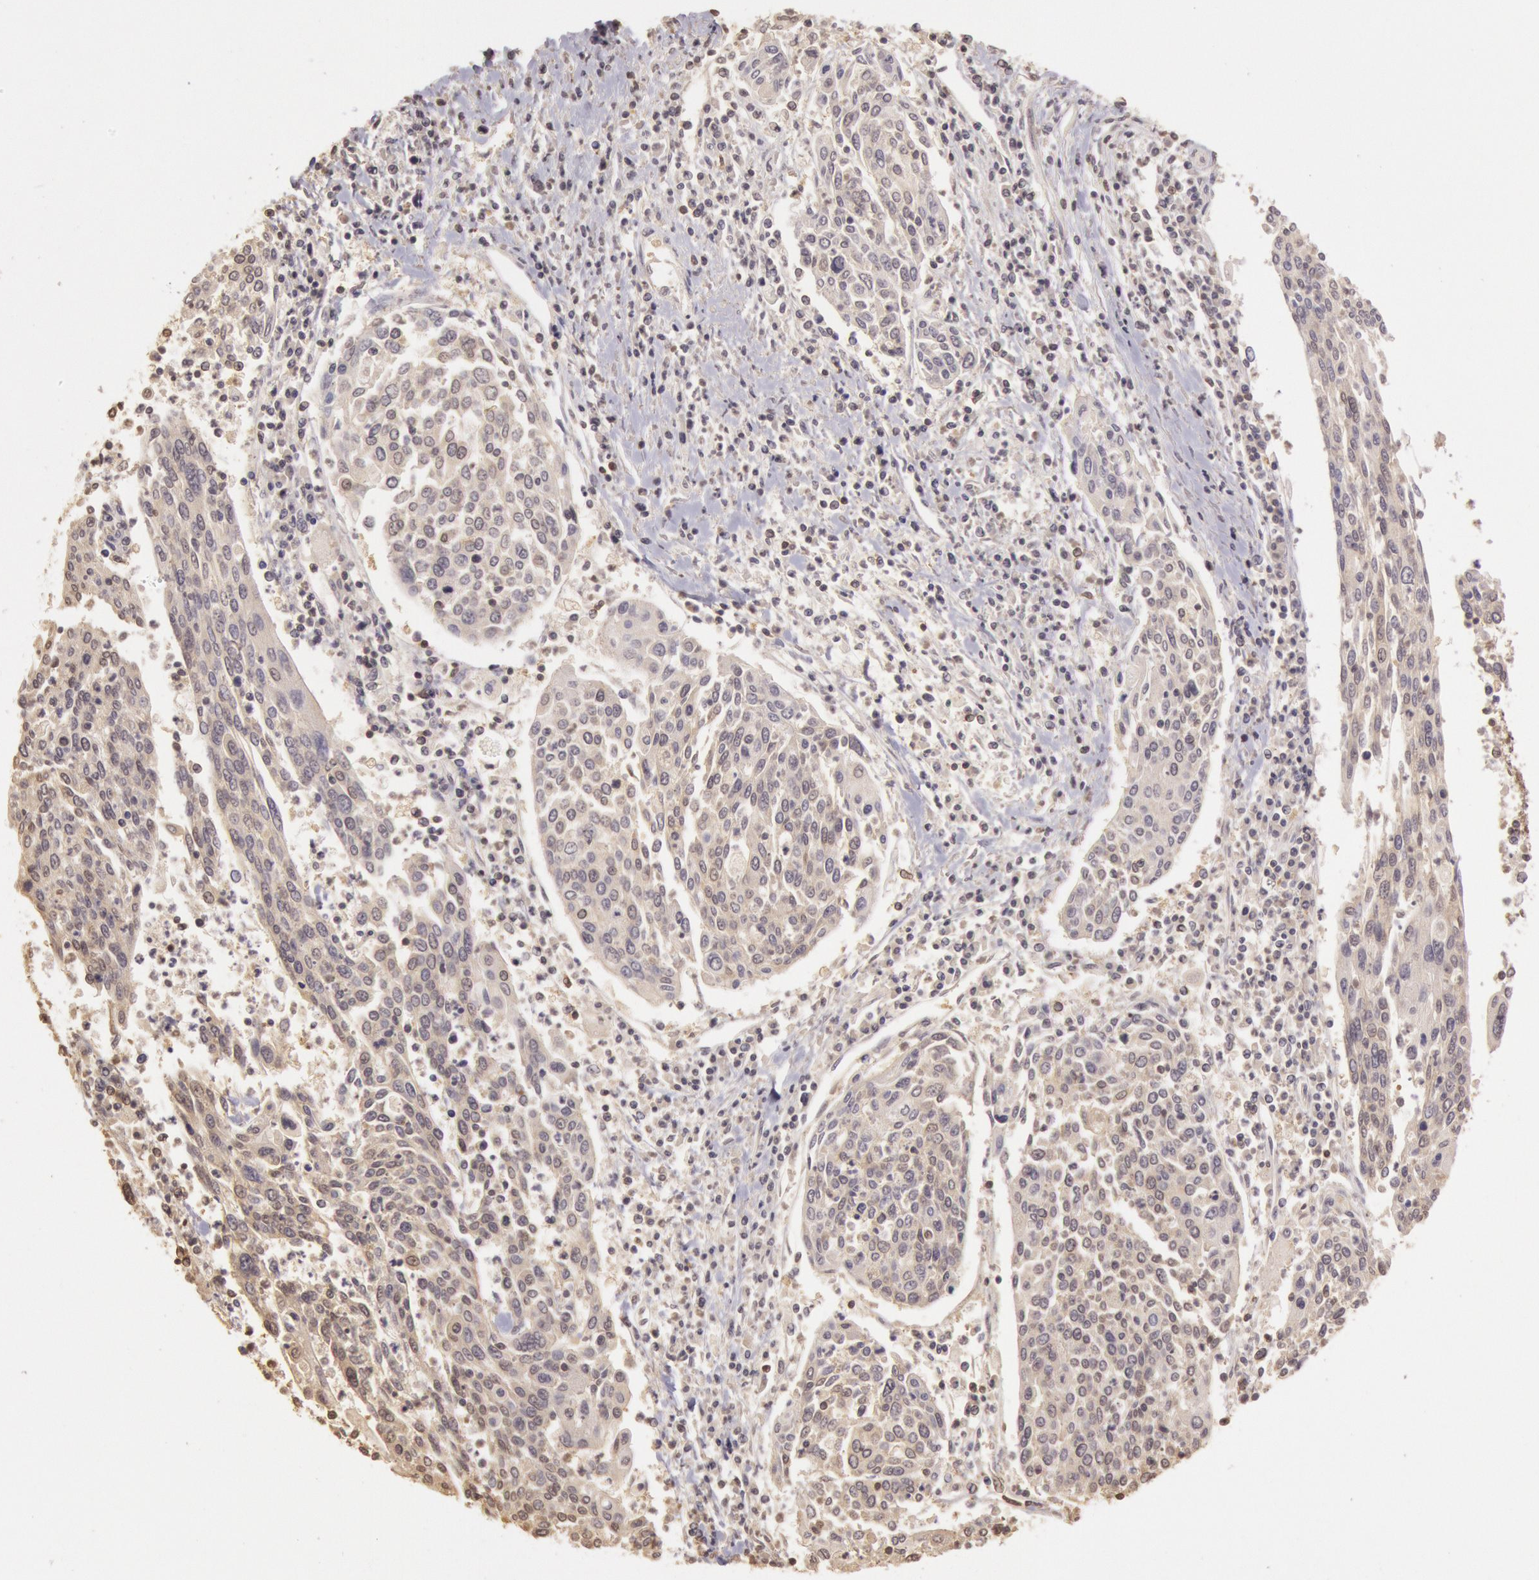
{"staining": {"intensity": "negative", "quantity": "none", "location": "none"}, "tissue": "cervical cancer", "cell_type": "Tumor cells", "image_type": "cancer", "snomed": [{"axis": "morphology", "description": "Squamous cell carcinoma, NOS"}, {"axis": "topography", "description": "Cervix"}], "caption": "The immunohistochemistry photomicrograph has no significant staining in tumor cells of squamous cell carcinoma (cervical) tissue. (DAB immunohistochemistry visualized using brightfield microscopy, high magnification).", "gene": "SOD1", "patient": {"sex": "female", "age": 40}}